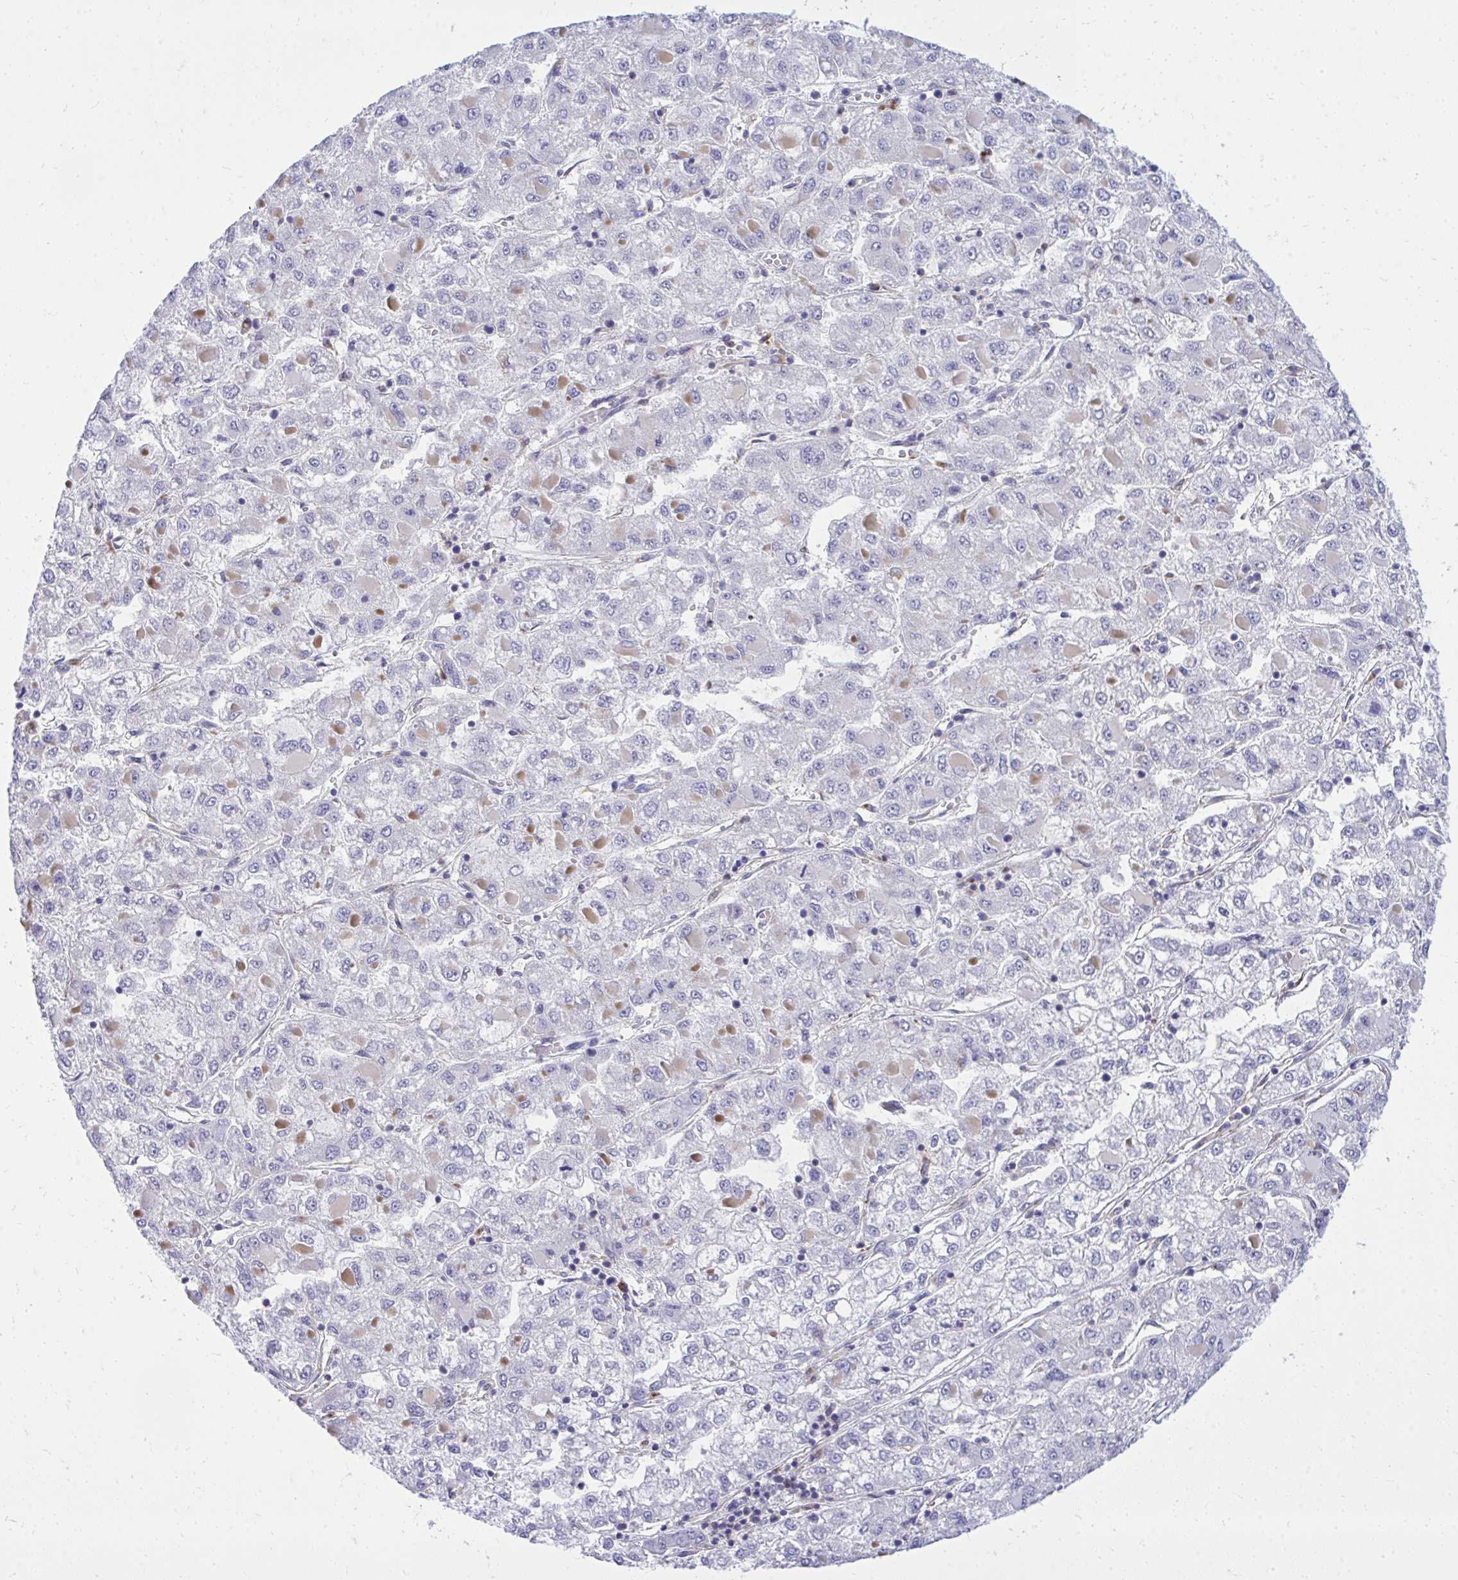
{"staining": {"intensity": "negative", "quantity": "none", "location": "none"}, "tissue": "liver cancer", "cell_type": "Tumor cells", "image_type": "cancer", "snomed": [{"axis": "morphology", "description": "Carcinoma, Hepatocellular, NOS"}, {"axis": "topography", "description": "Liver"}], "caption": "IHC of human liver hepatocellular carcinoma demonstrates no positivity in tumor cells.", "gene": "TP53I11", "patient": {"sex": "male", "age": 40}}